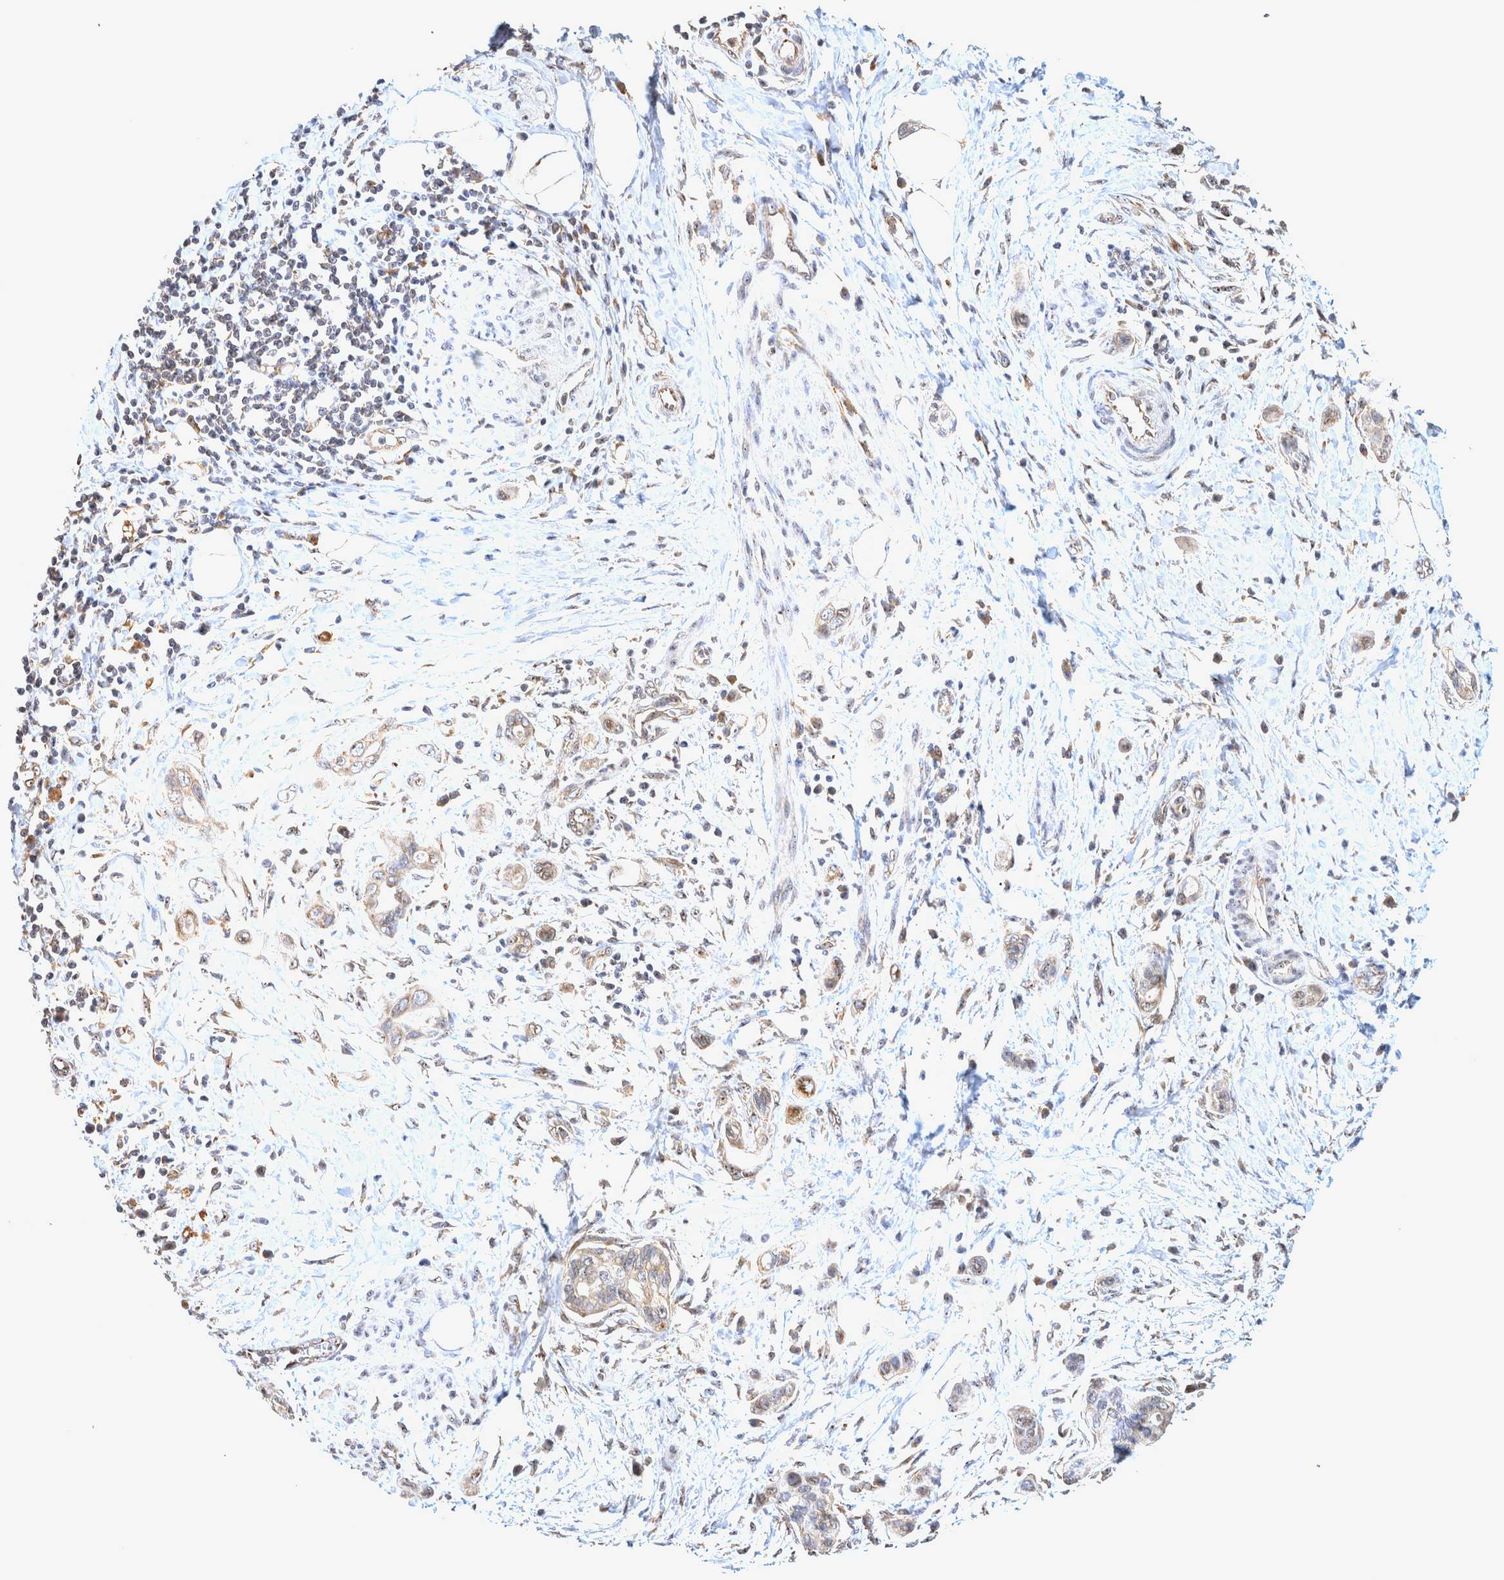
{"staining": {"intensity": "moderate", "quantity": "25%-75%", "location": "cytoplasmic/membranous"}, "tissue": "pancreatic cancer", "cell_type": "Tumor cells", "image_type": "cancer", "snomed": [{"axis": "morphology", "description": "Adenocarcinoma, NOS"}, {"axis": "topography", "description": "Pancreas"}], "caption": "Human pancreatic adenocarcinoma stained for a protein (brown) shows moderate cytoplasmic/membranous positive positivity in approximately 25%-75% of tumor cells.", "gene": "ATXN2", "patient": {"sex": "male", "age": 59}}